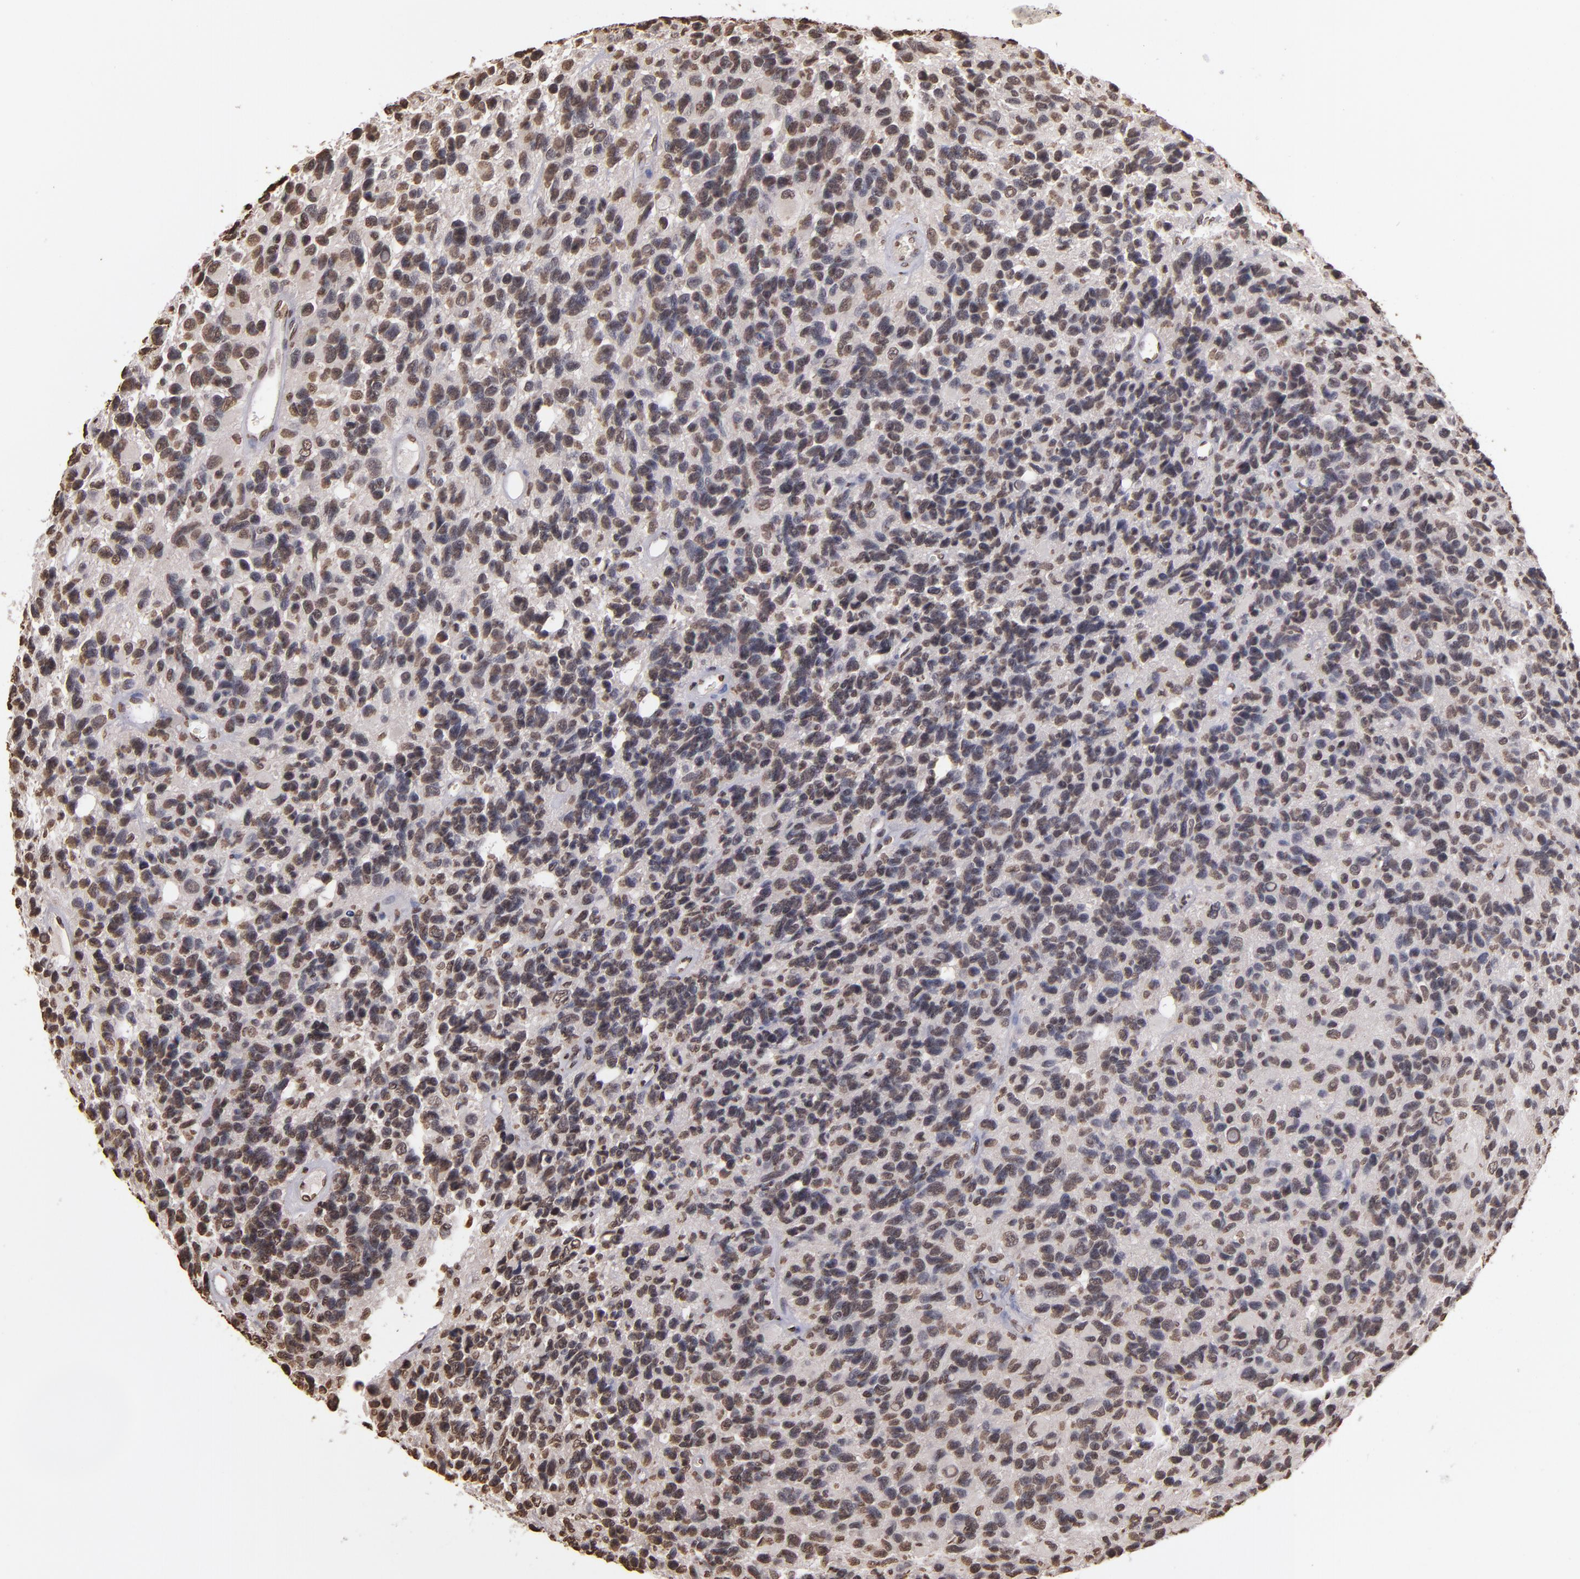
{"staining": {"intensity": "moderate", "quantity": "25%-75%", "location": "nuclear"}, "tissue": "glioma", "cell_type": "Tumor cells", "image_type": "cancer", "snomed": [{"axis": "morphology", "description": "Glioma, malignant, High grade"}, {"axis": "topography", "description": "Brain"}], "caption": "This is a micrograph of IHC staining of glioma, which shows moderate staining in the nuclear of tumor cells.", "gene": "LBX1", "patient": {"sex": "male", "age": 77}}